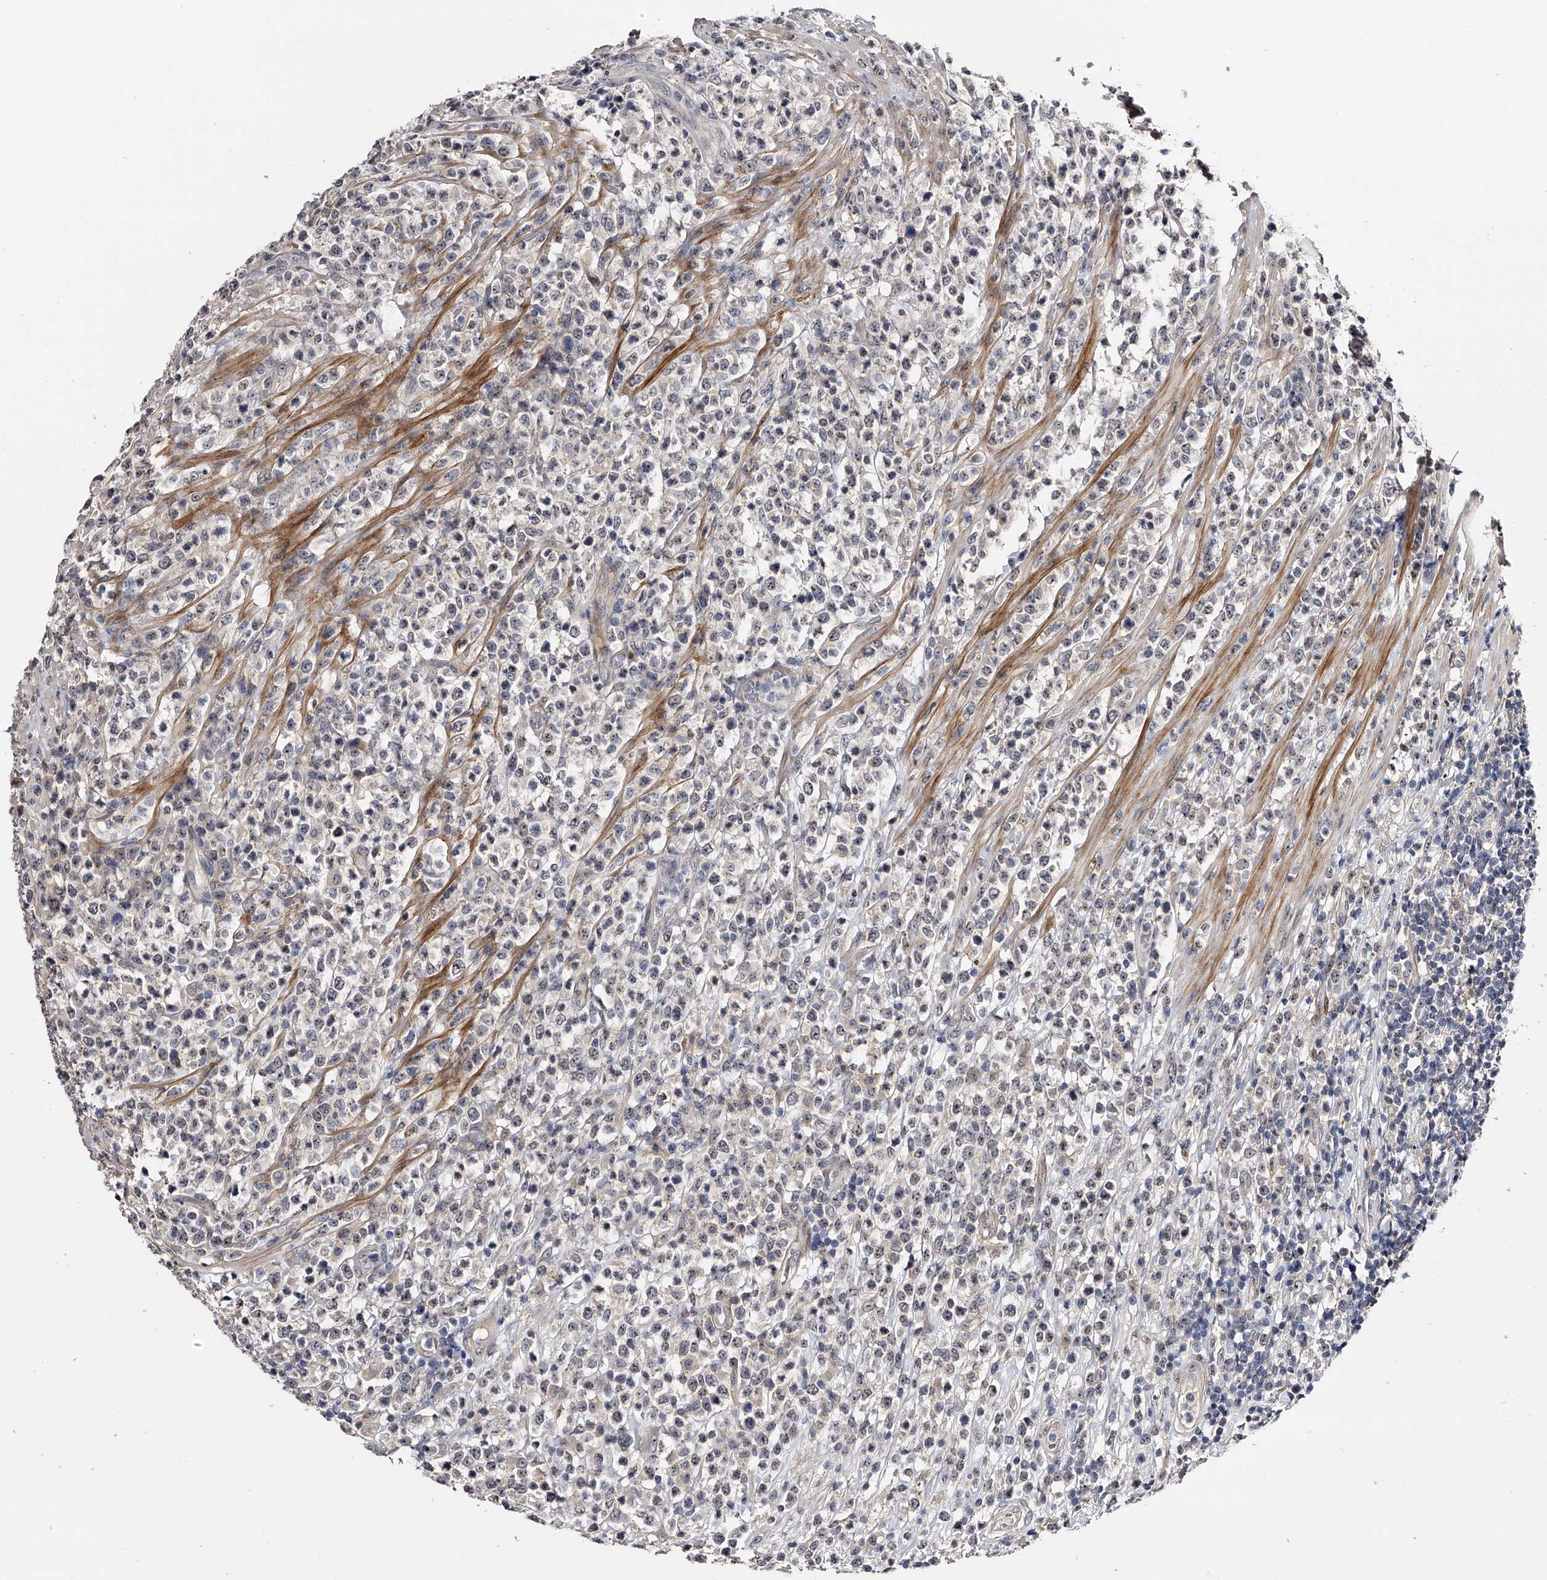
{"staining": {"intensity": "moderate", "quantity": "25%-75%", "location": "nuclear"}, "tissue": "lymphoma", "cell_type": "Tumor cells", "image_type": "cancer", "snomed": [{"axis": "morphology", "description": "Malignant lymphoma, non-Hodgkin's type, High grade"}, {"axis": "topography", "description": "Colon"}], "caption": "Malignant lymphoma, non-Hodgkin's type (high-grade) tissue demonstrates moderate nuclear positivity in about 25%-75% of tumor cells", "gene": "MDN1", "patient": {"sex": "female", "age": 53}}